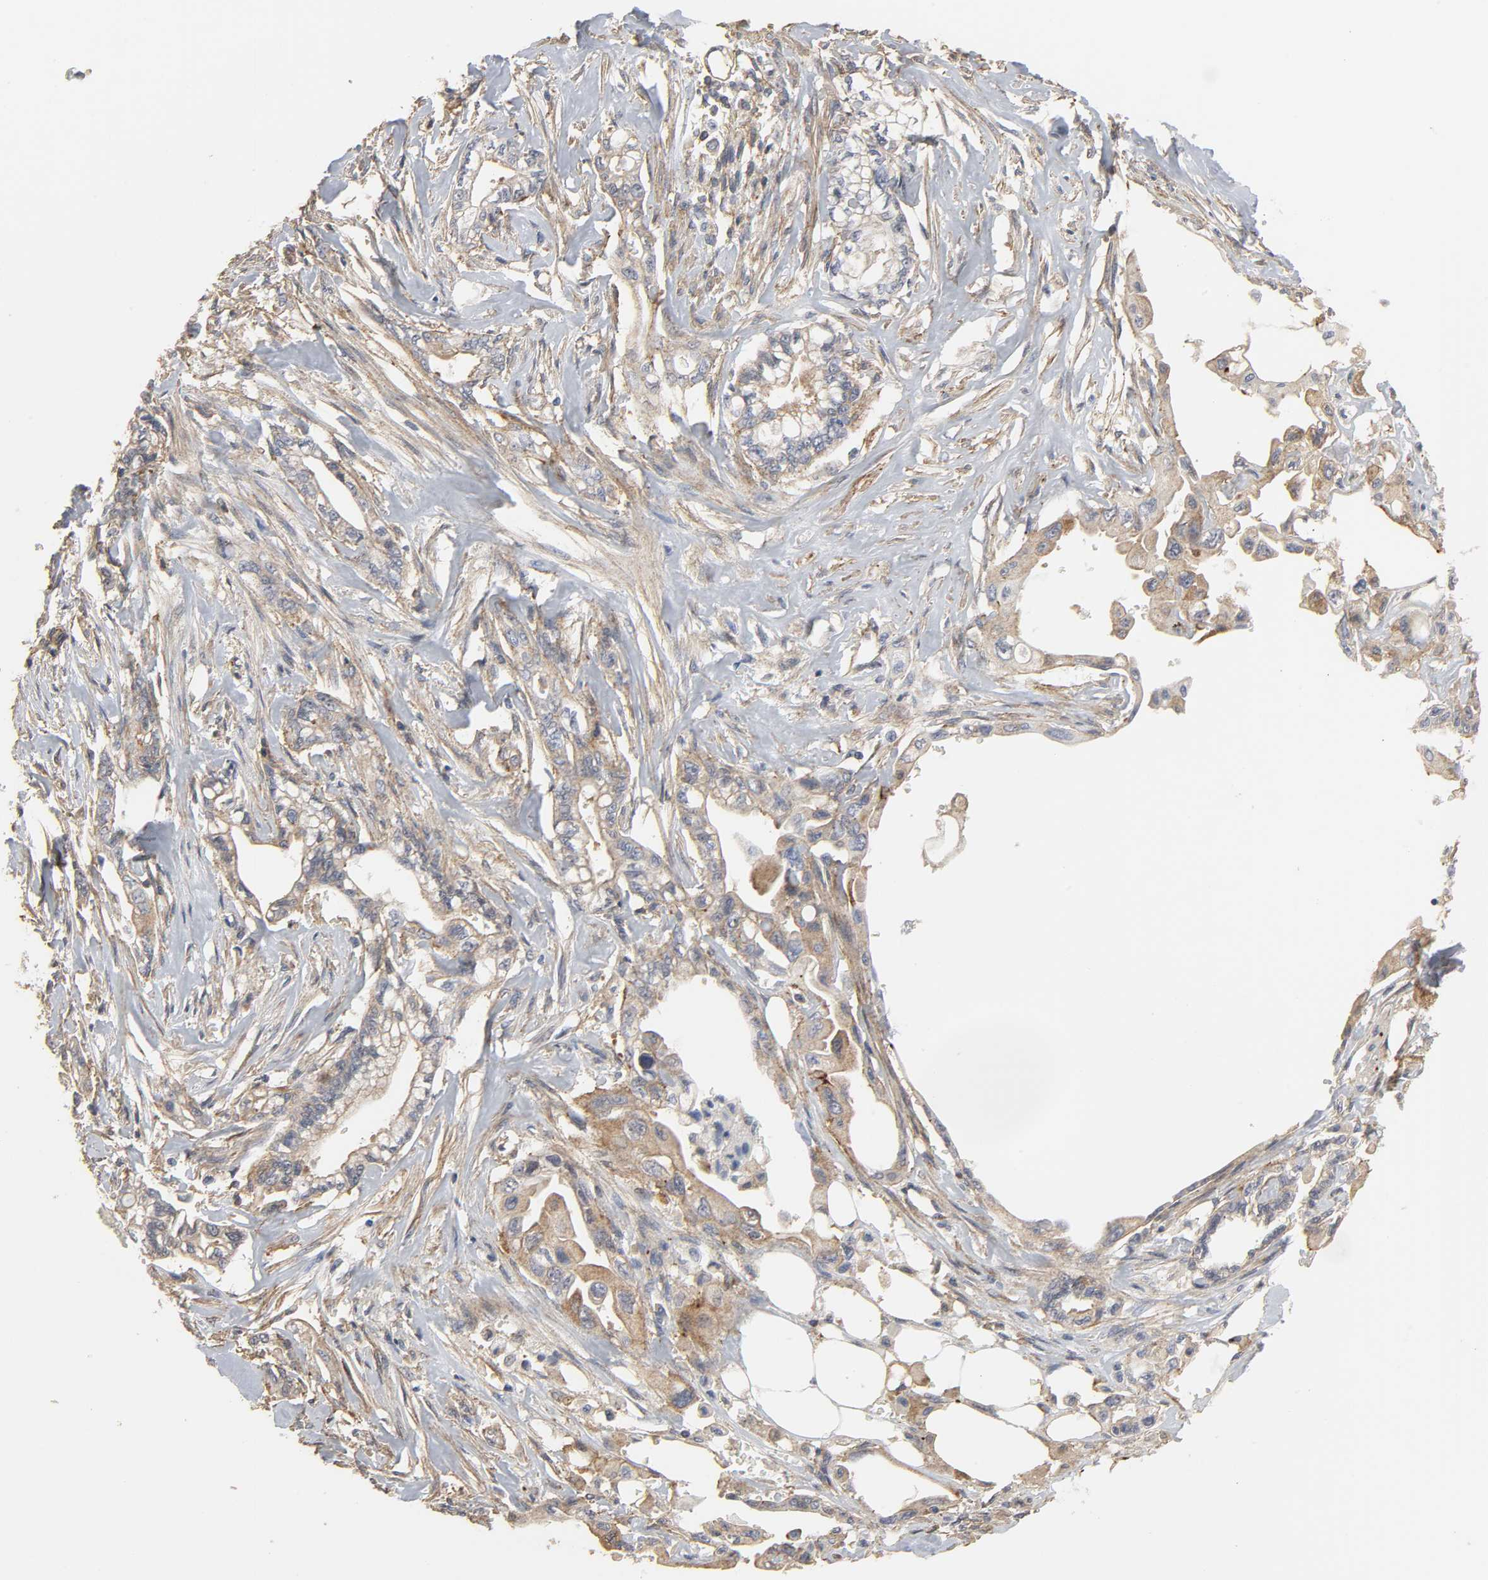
{"staining": {"intensity": "strong", "quantity": ">75%", "location": "cytoplasmic/membranous"}, "tissue": "pancreatic cancer", "cell_type": "Tumor cells", "image_type": "cancer", "snomed": [{"axis": "morphology", "description": "Normal tissue, NOS"}, {"axis": "topography", "description": "Pancreas"}], "caption": "There is high levels of strong cytoplasmic/membranous positivity in tumor cells of pancreatic cancer, as demonstrated by immunohistochemical staining (brown color).", "gene": "SH3GLB1", "patient": {"sex": "male", "age": 42}}